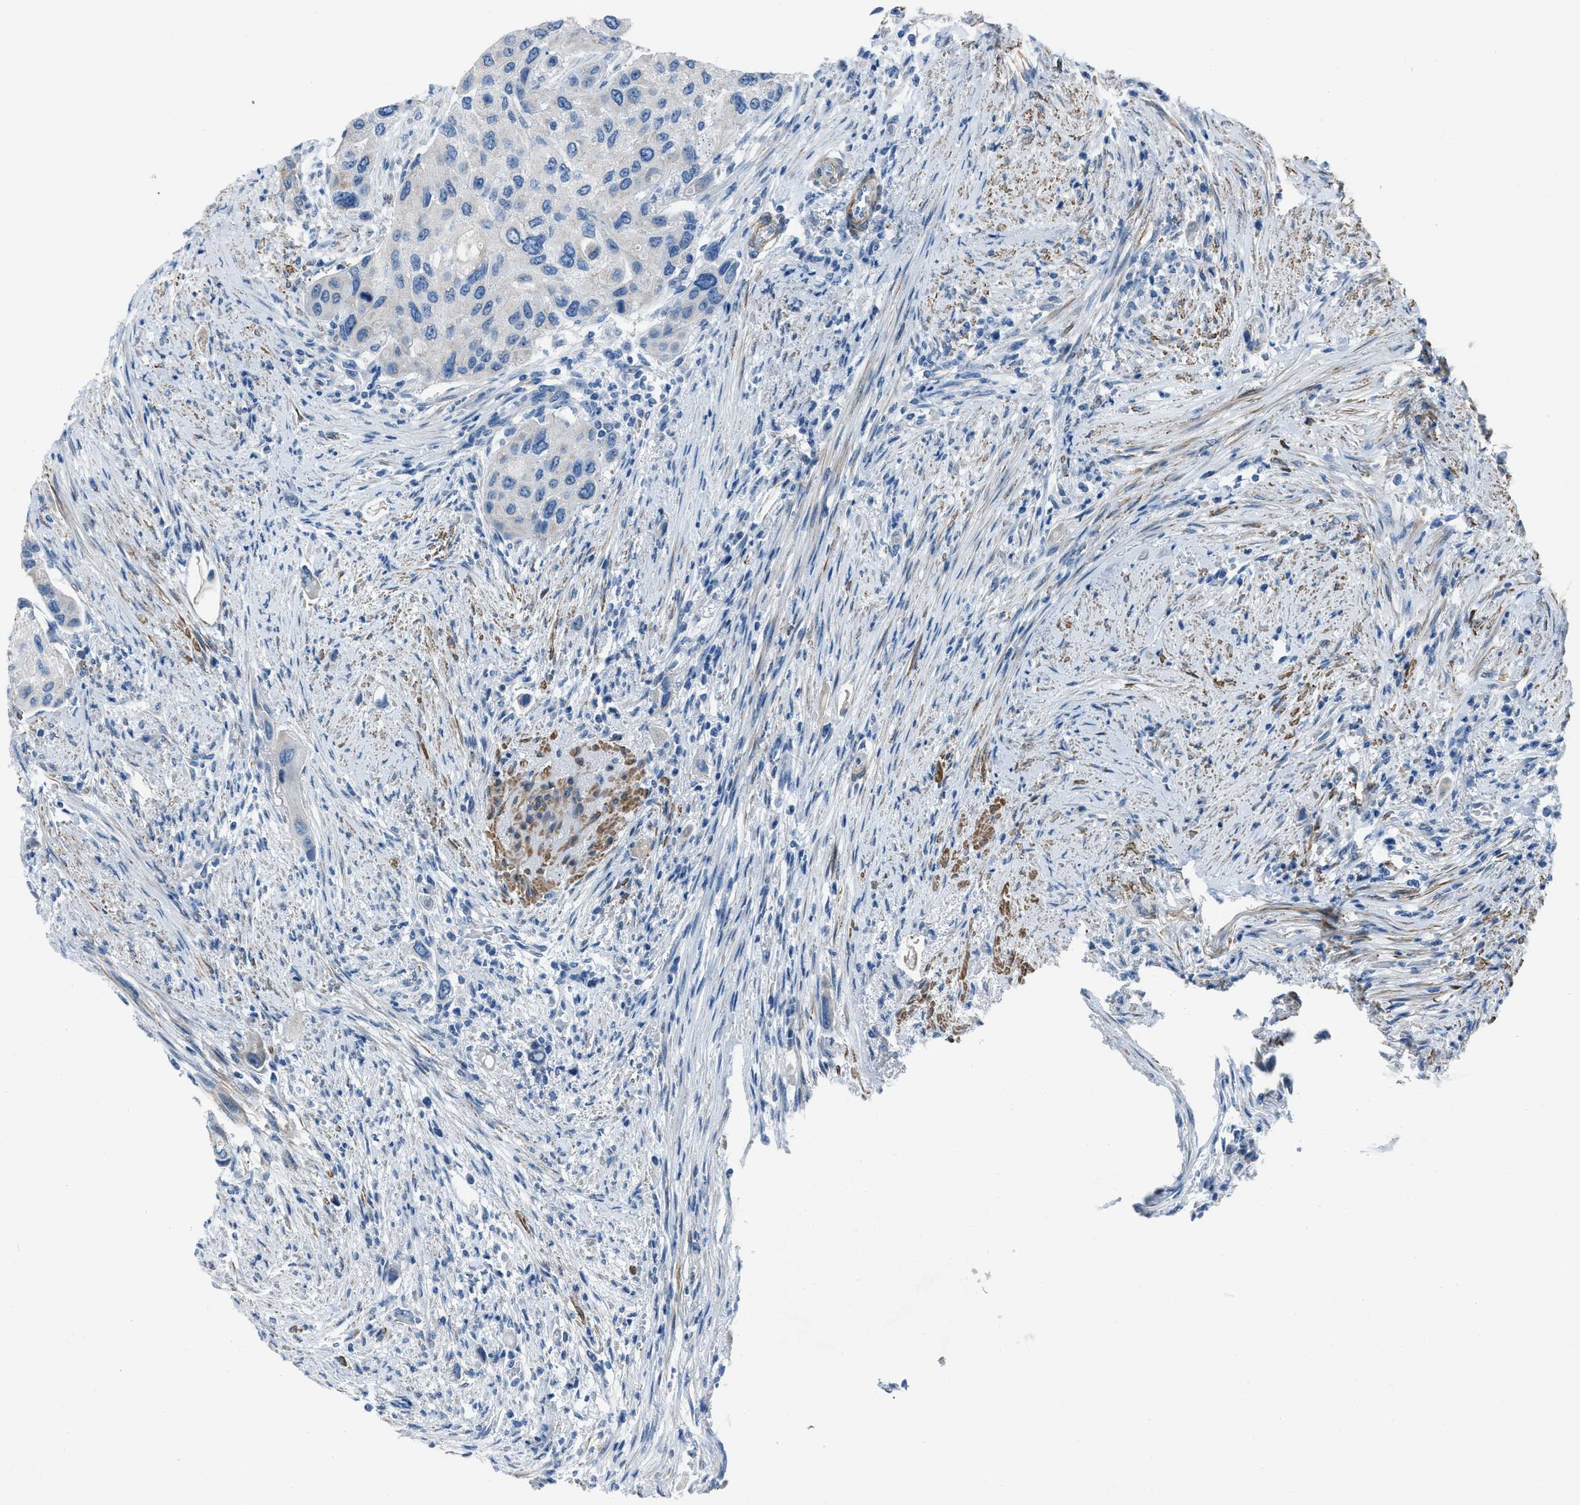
{"staining": {"intensity": "negative", "quantity": "none", "location": "none"}, "tissue": "urothelial cancer", "cell_type": "Tumor cells", "image_type": "cancer", "snomed": [{"axis": "morphology", "description": "Urothelial carcinoma, High grade"}, {"axis": "topography", "description": "Urinary bladder"}], "caption": "The image reveals no significant staining in tumor cells of high-grade urothelial carcinoma. (DAB immunohistochemistry (IHC), high magnification).", "gene": "SPATC1L", "patient": {"sex": "female", "age": 56}}